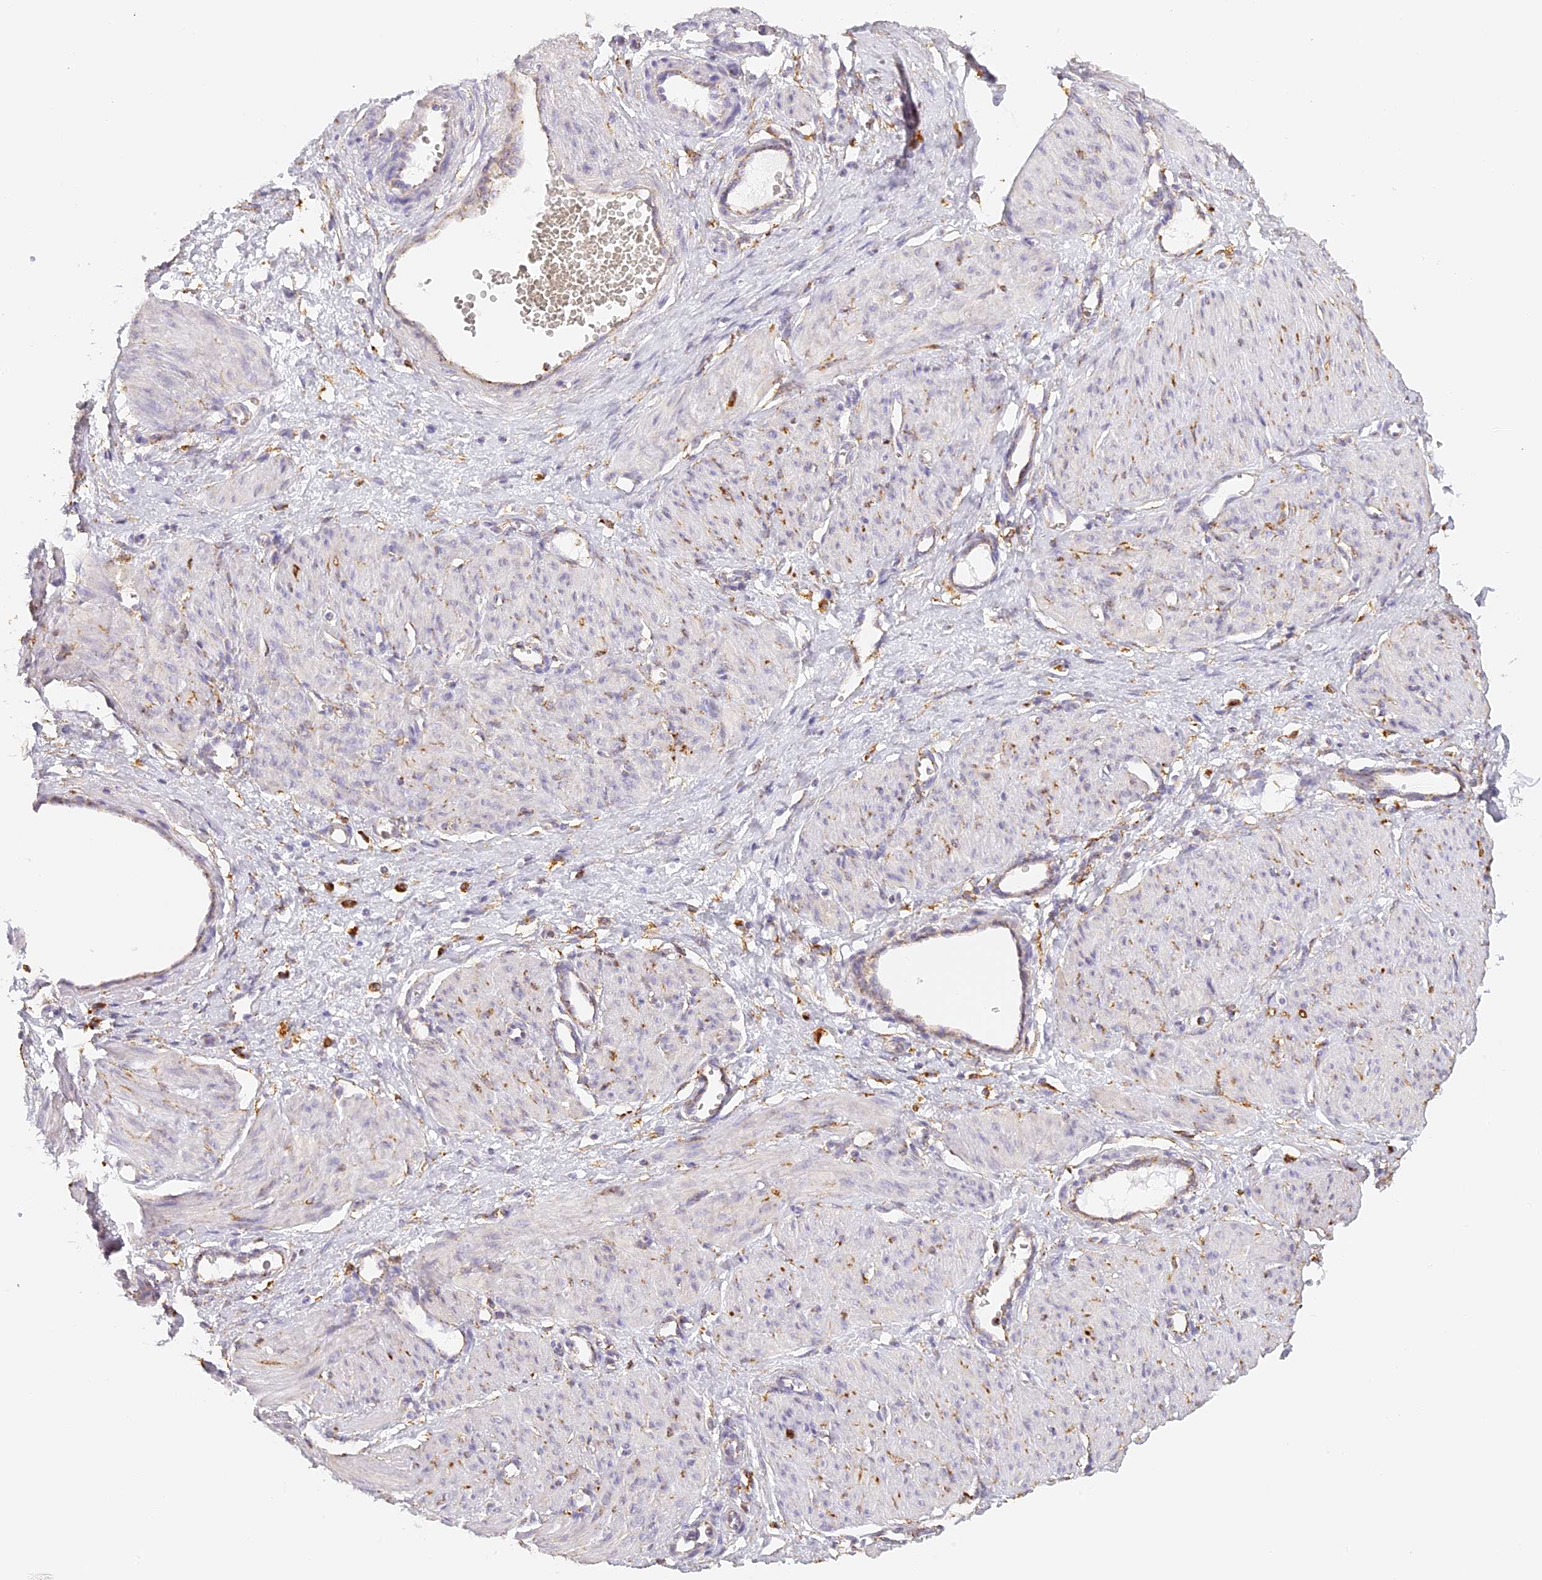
{"staining": {"intensity": "moderate", "quantity": "<25%", "location": "cytoplasmic/membranous"}, "tissue": "smooth muscle", "cell_type": "Smooth muscle cells", "image_type": "normal", "snomed": [{"axis": "morphology", "description": "Normal tissue, NOS"}, {"axis": "topography", "description": "Endometrium"}], "caption": "The micrograph displays staining of normal smooth muscle, revealing moderate cytoplasmic/membranous protein positivity (brown color) within smooth muscle cells.", "gene": "LAMP2", "patient": {"sex": "female", "age": 33}}